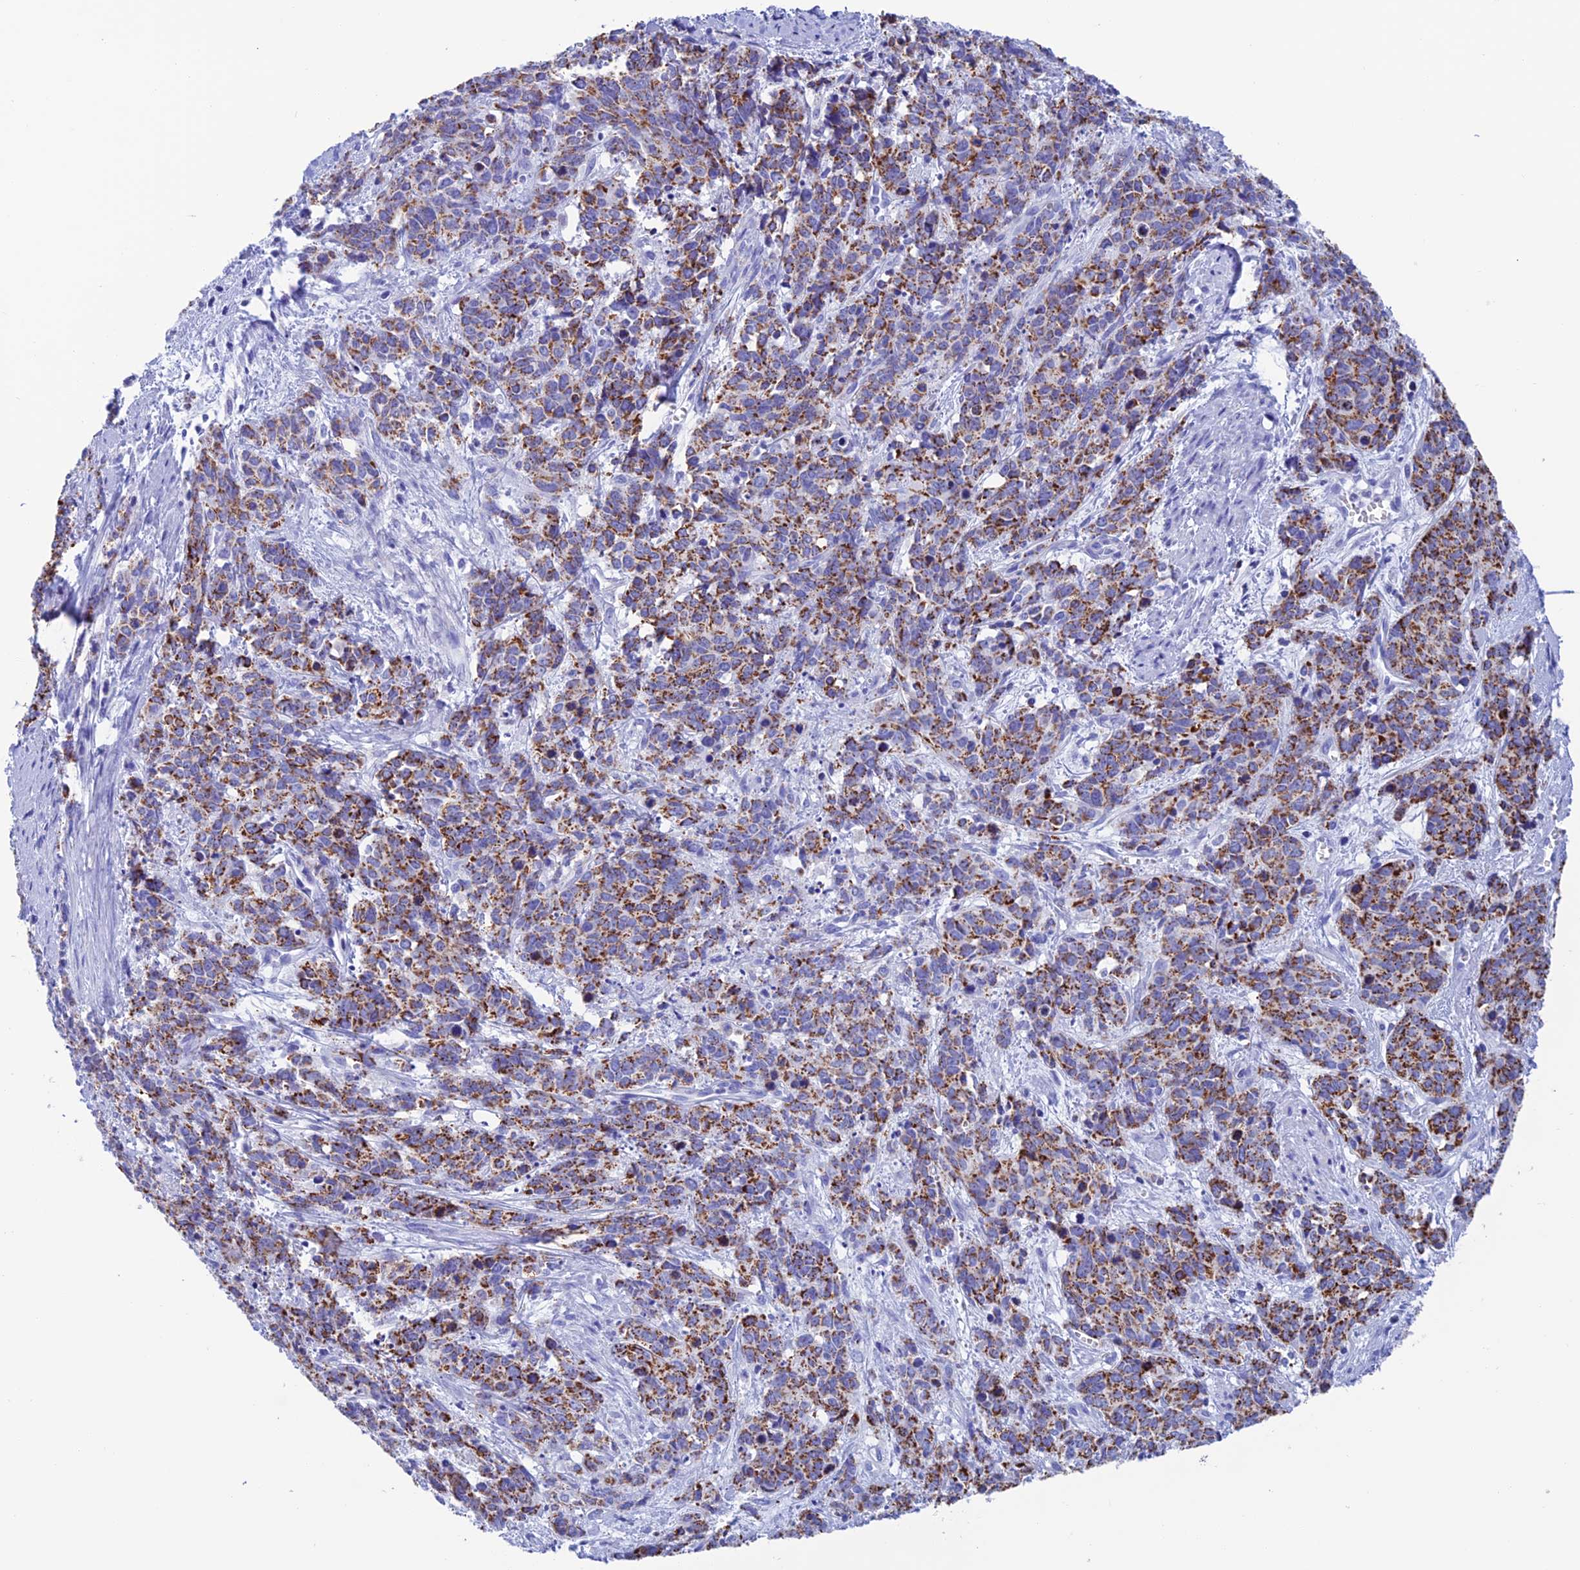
{"staining": {"intensity": "strong", "quantity": ">75%", "location": "cytoplasmic/membranous"}, "tissue": "cervical cancer", "cell_type": "Tumor cells", "image_type": "cancer", "snomed": [{"axis": "morphology", "description": "Squamous cell carcinoma, NOS"}, {"axis": "topography", "description": "Cervix"}], "caption": "DAB immunohistochemical staining of cervical cancer (squamous cell carcinoma) shows strong cytoplasmic/membranous protein positivity in approximately >75% of tumor cells.", "gene": "NXPE4", "patient": {"sex": "female", "age": 60}}